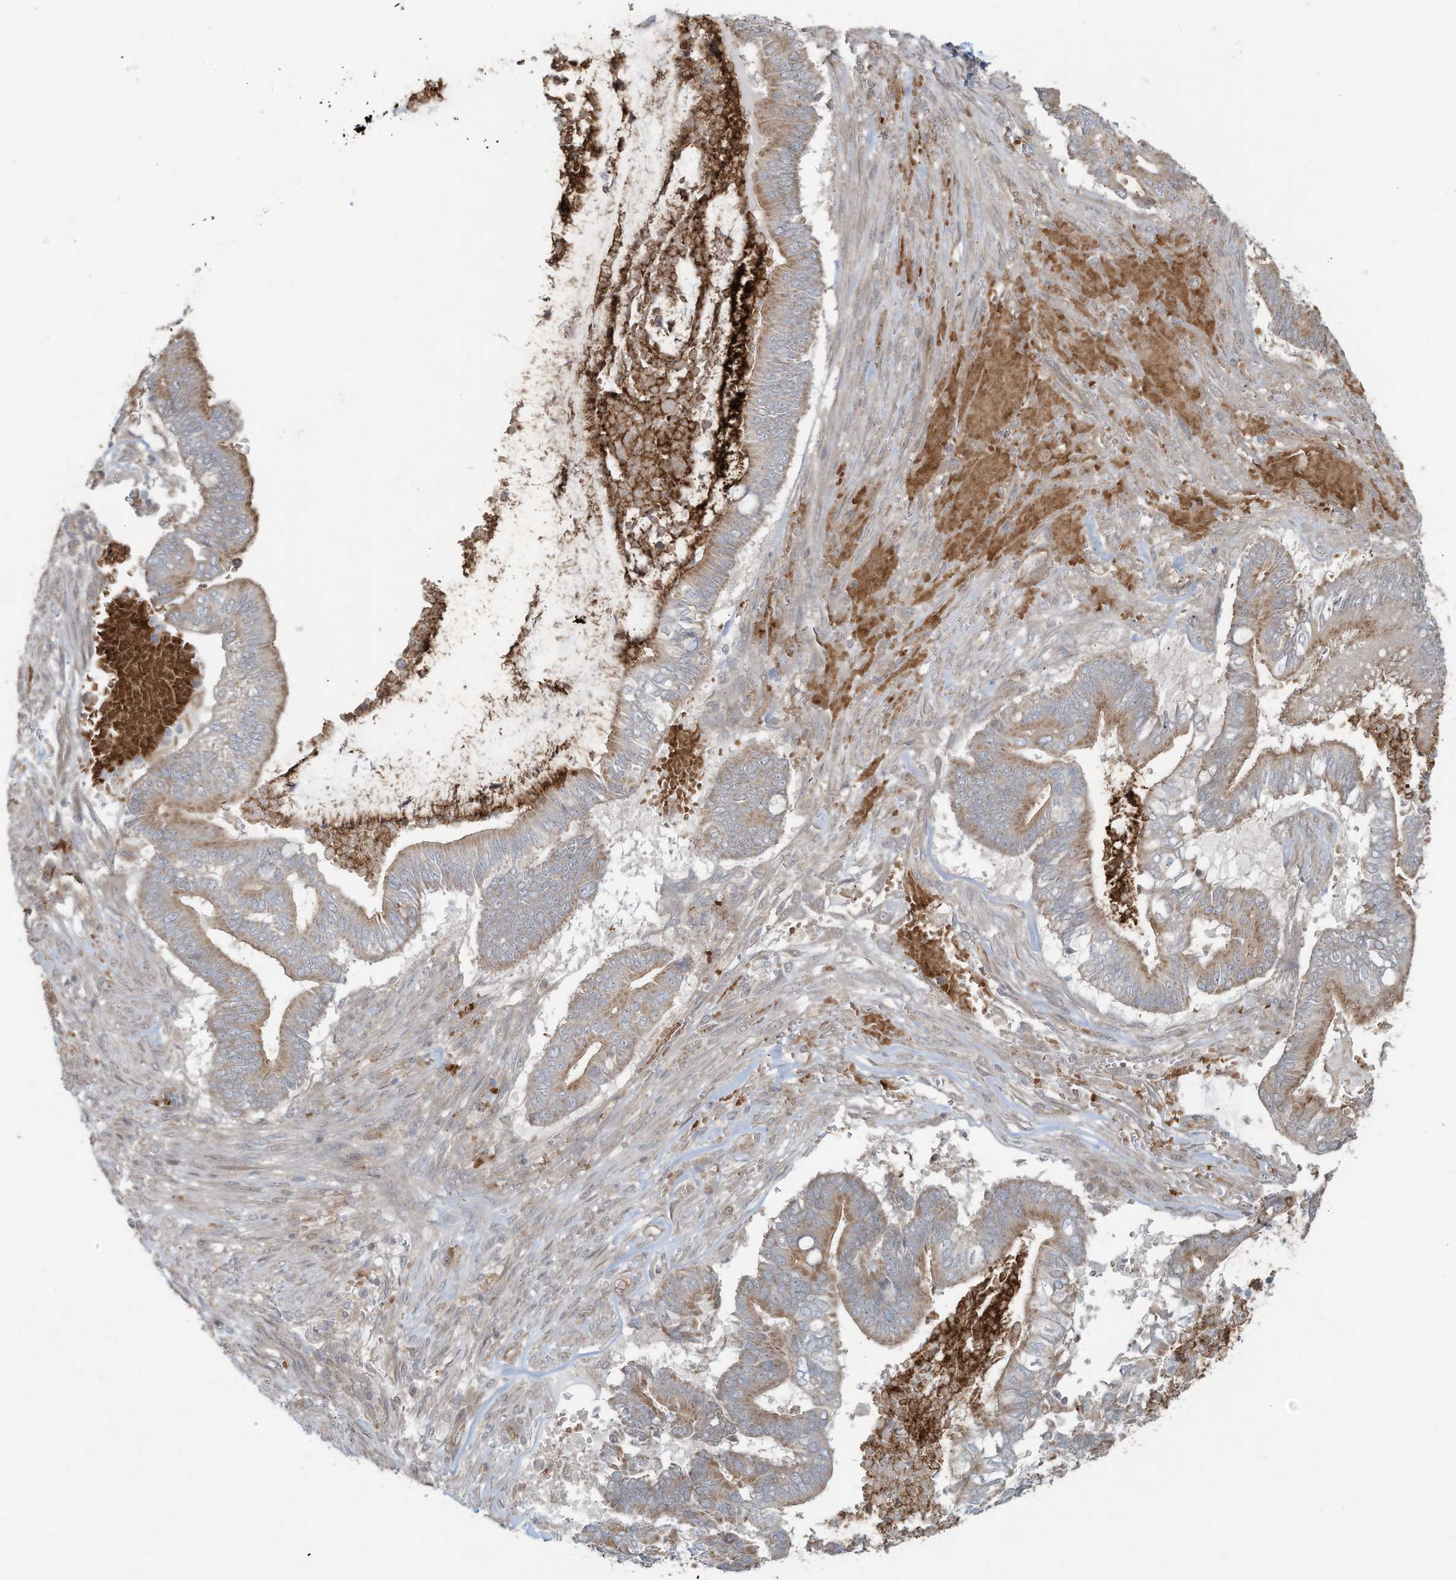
{"staining": {"intensity": "moderate", "quantity": "25%-75%", "location": "cytoplasmic/membranous"}, "tissue": "pancreatic cancer", "cell_type": "Tumor cells", "image_type": "cancer", "snomed": [{"axis": "morphology", "description": "Adenocarcinoma, NOS"}, {"axis": "topography", "description": "Pancreas"}], "caption": "Tumor cells show medium levels of moderate cytoplasmic/membranous expression in approximately 25%-75% of cells in pancreatic cancer (adenocarcinoma).", "gene": "ERI2", "patient": {"sex": "male", "age": 68}}